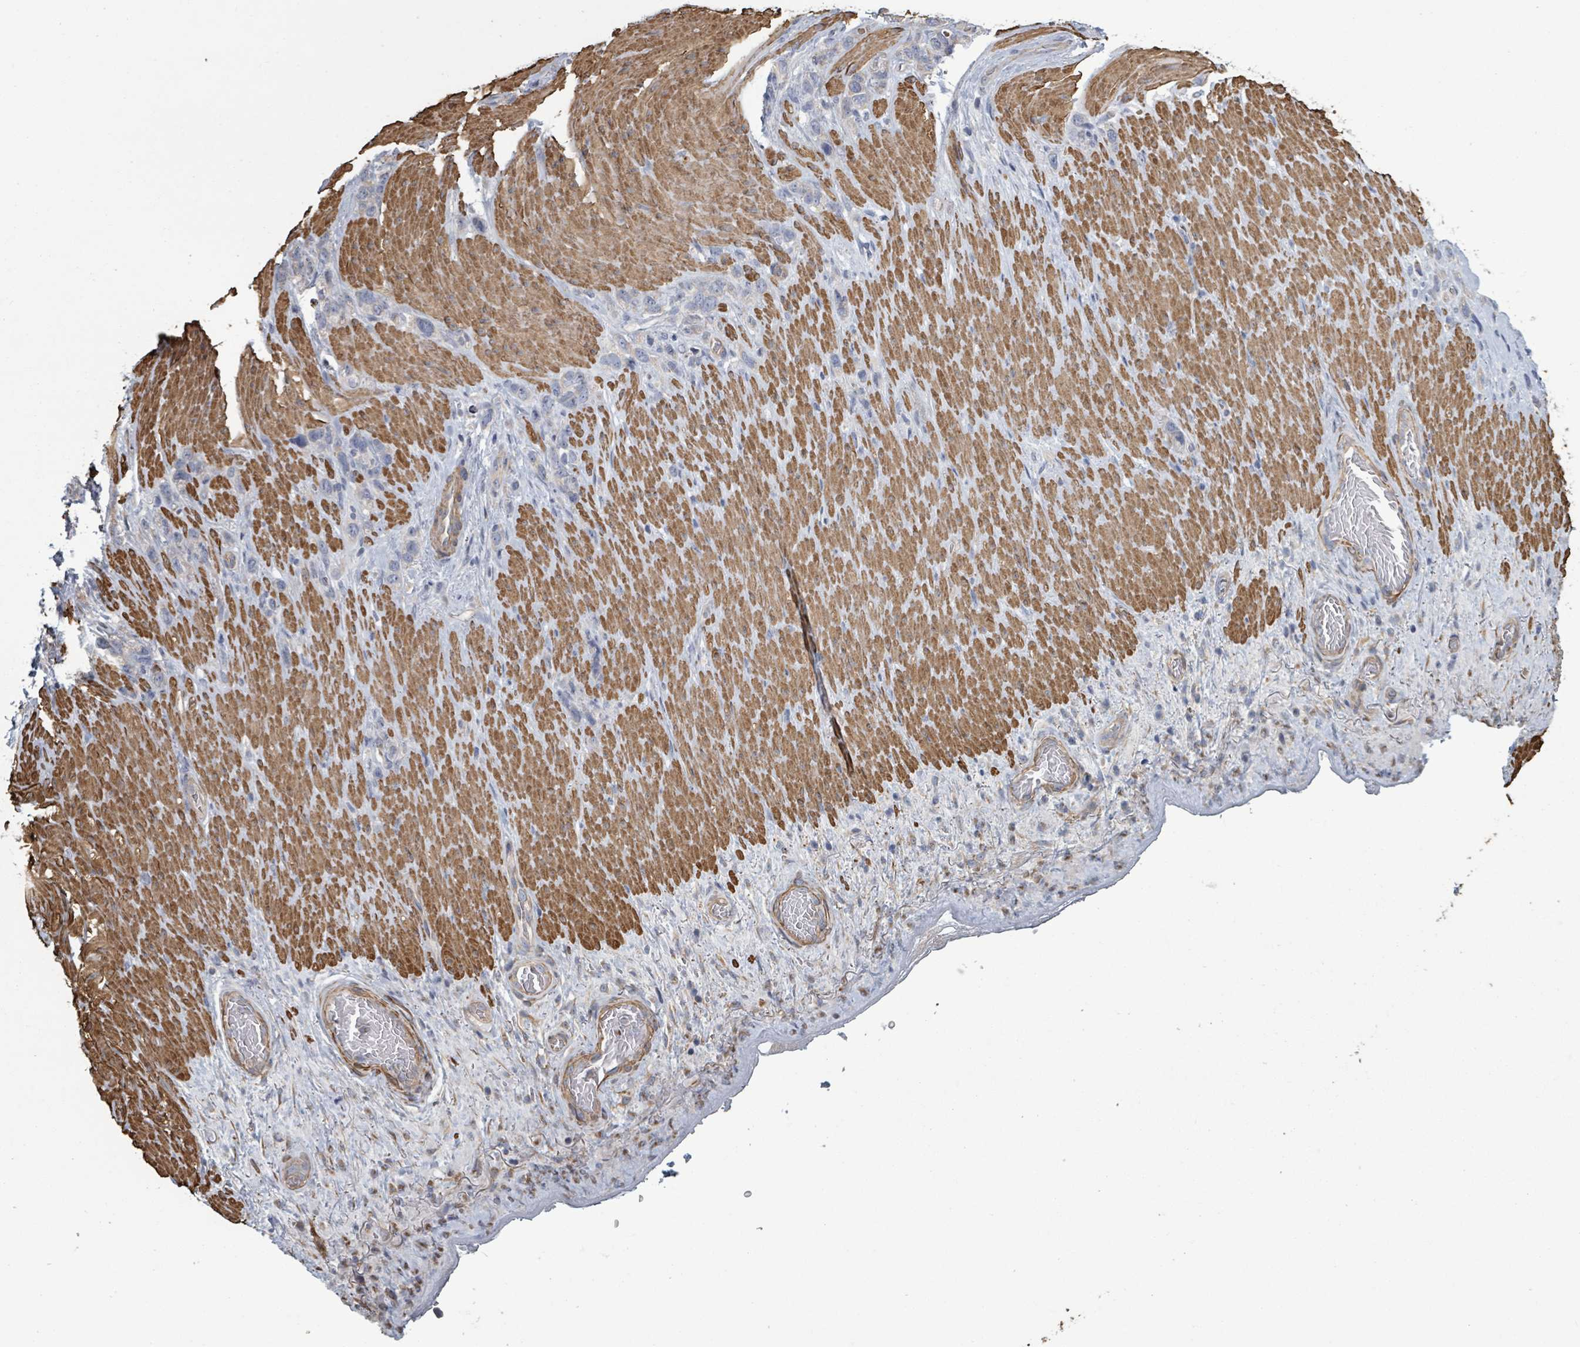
{"staining": {"intensity": "negative", "quantity": "none", "location": "none"}, "tissue": "stomach cancer", "cell_type": "Tumor cells", "image_type": "cancer", "snomed": [{"axis": "morphology", "description": "Adenocarcinoma, NOS"}, {"axis": "topography", "description": "Stomach"}], "caption": "Immunohistochemical staining of human stomach adenocarcinoma demonstrates no significant positivity in tumor cells.", "gene": "ADCK1", "patient": {"sex": "female", "age": 65}}